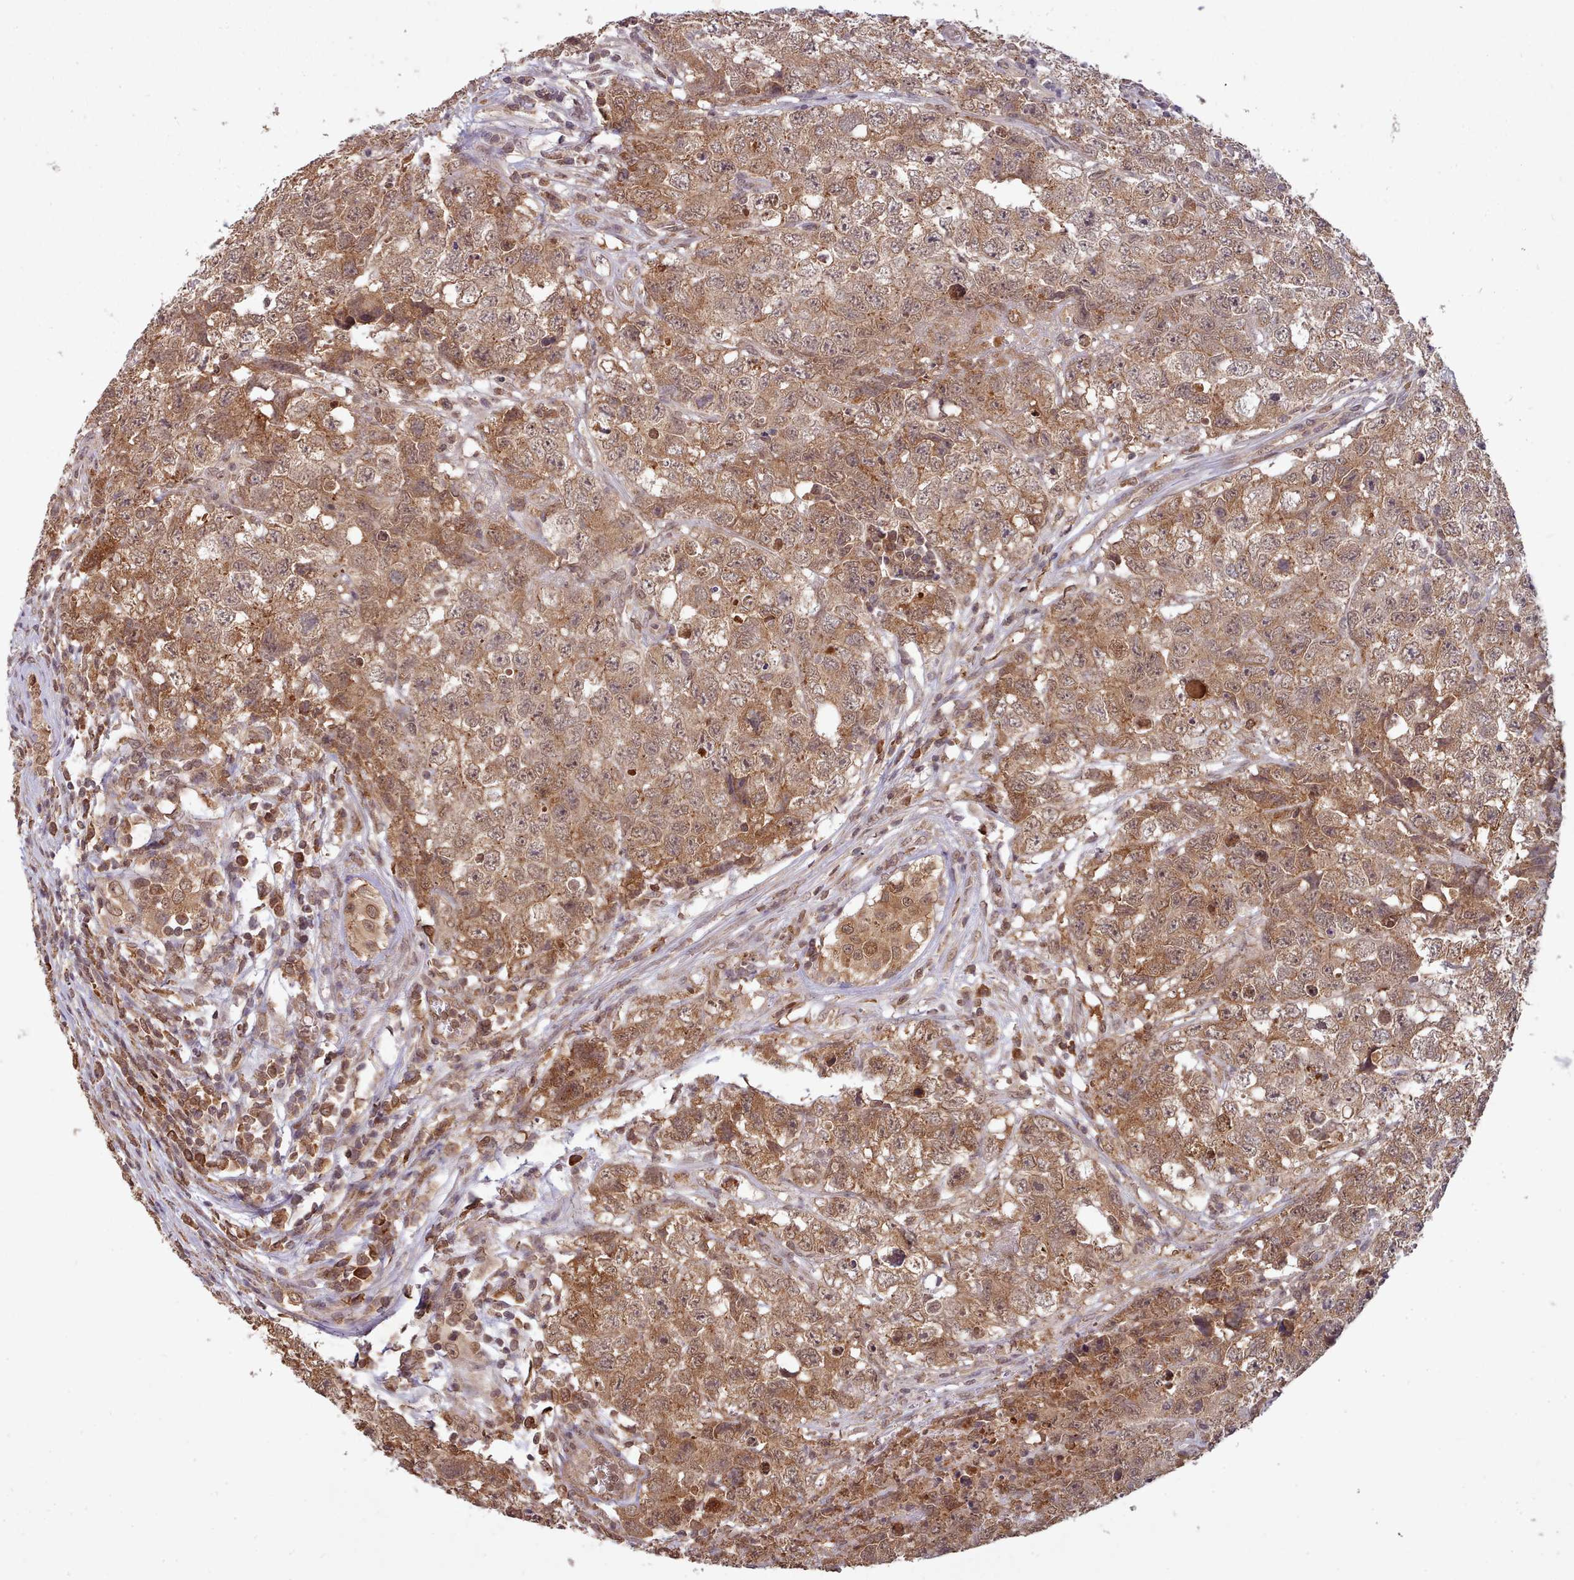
{"staining": {"intensity": "moderate", "quantity": ">75%", "location": "cytoplasmic/membranous"}, "tissue": "testis cancer", "cell_type": "Tumor cells", "image_type": "cancer", "snomed": [{"axis": "morphology", "description": "Carcinoma, Embryonal, NOS"}, {"axis": "topography", "description": "Testis"}], "caption": "Embryonal carcinoma (testis) stained with a protein marker exhibits moderate staining in tumor cells.", "gene": "PIP4P1", "patient": {"sex": "male", "age": 22}}